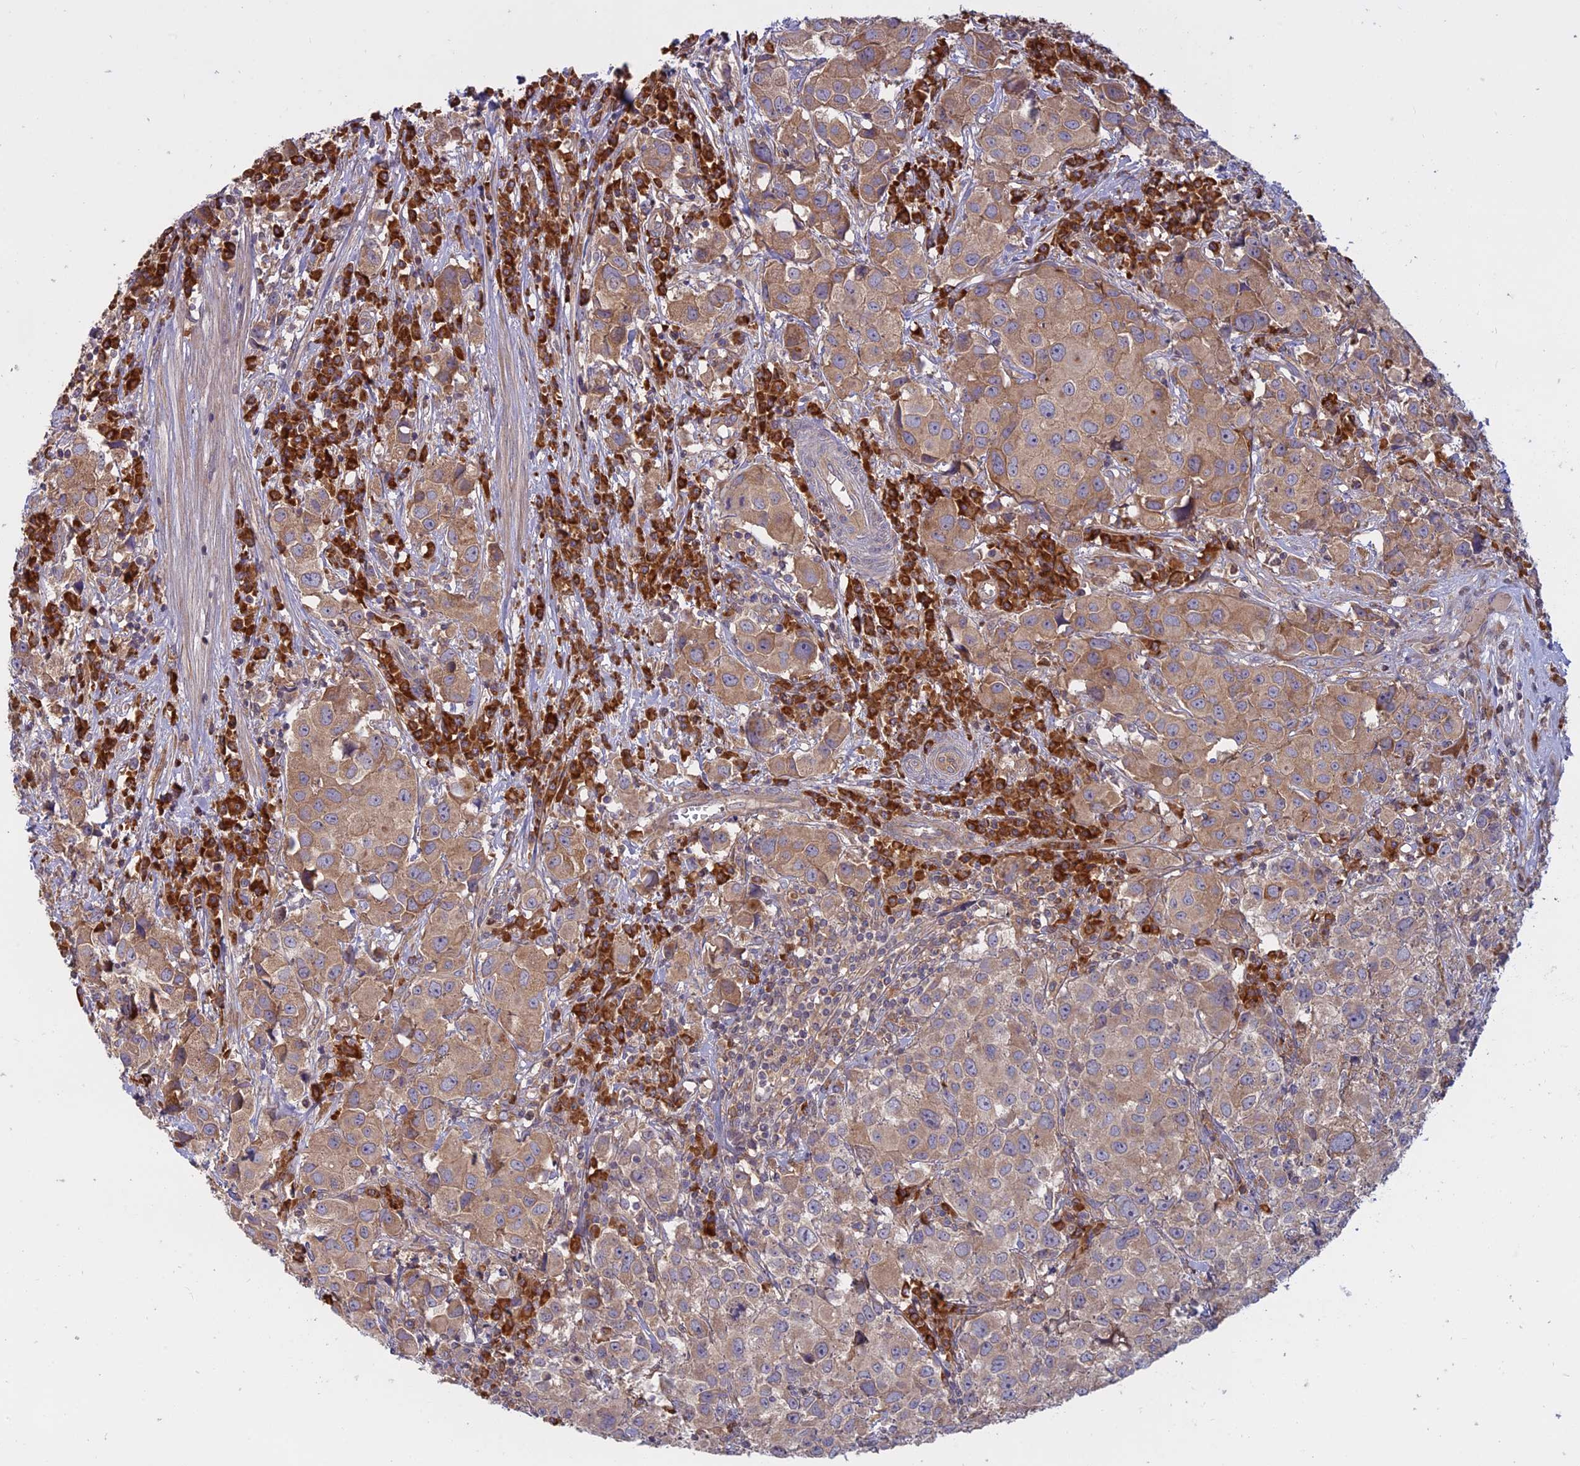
{"staining": {"intensity": "weak", "quantity": ">75%", "location": "cytoplasmic/membranous"}, "tissue": "urothelial cancer", "cell_type": "Tumor cells", "image_type": "cancer", "snomed": [{"axis": "morphology", "description": "Urothelial carcinoma, High grade"}, {"axis": "topography", "description": "Urinary bladder"}], "caption": "Protein staining of urothelial carcinoma (high-grade) tissue demonstrates weak cytoplasmic/membranous expression in approximately >75% of tumor cells. (DAB = brown stain, brightfield microscopy at high magnification).", "gene": "TMEM208", "patient": {"sex": "female", "age": 75}}